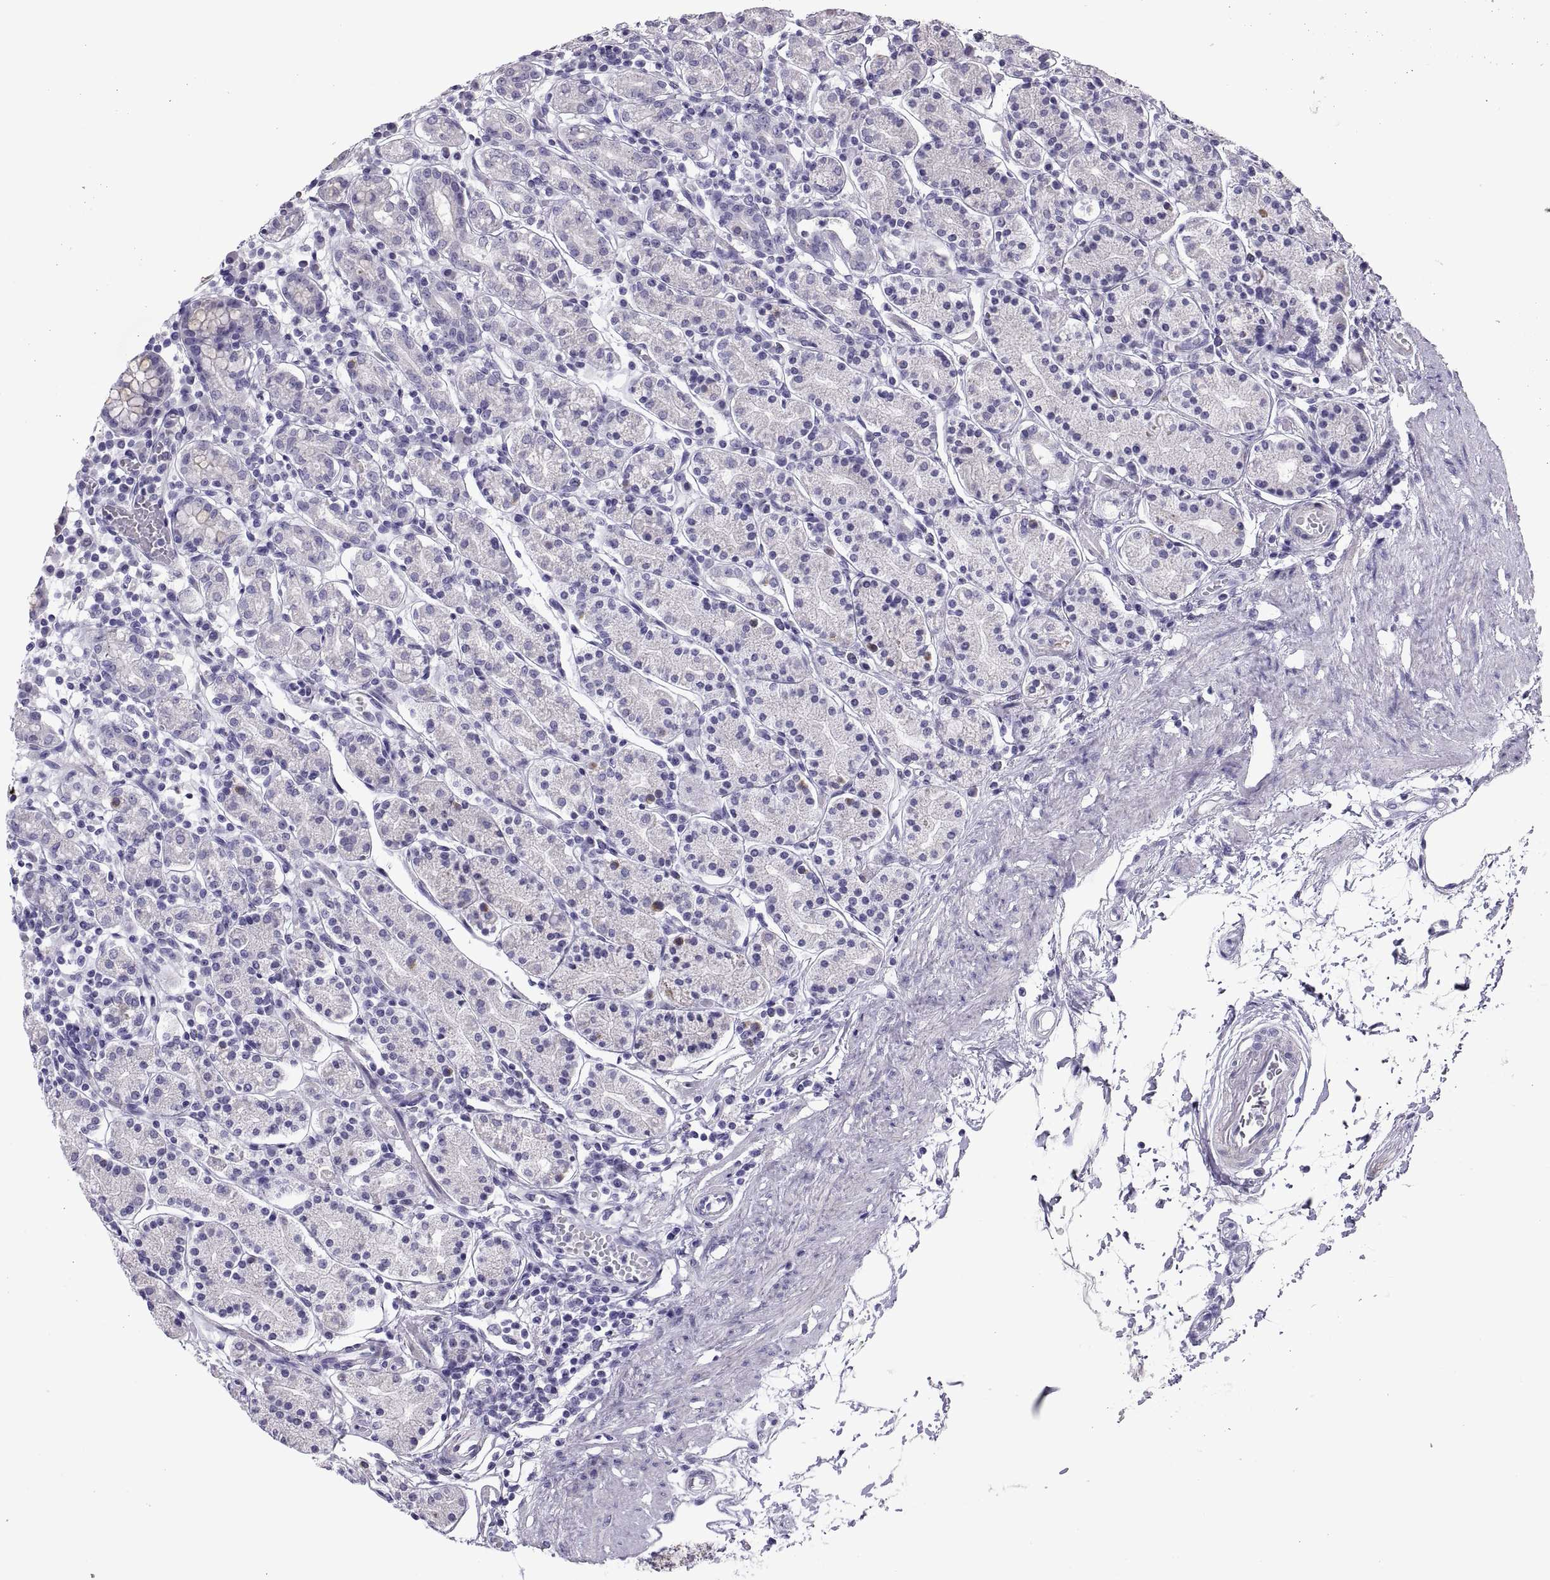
{"staining": {"intensity": "negative", "quantity": "none", "location": "none"}, "tissue": "stomach", "cell_type": "Glandular cells", "image_type": "normal", "snomed": [{"axis": "morphology", "description": "Normal tissue, NOS"}, {"axis": "topography", "description": "Stomach, upper"}, {"axis": "topography", "description": "Stomach"}], "caption": "Histopathology image shows no protein expression in glandular cells of unremarkable stomach. (Brightfield microscopy of DAB (3,3'-diaminobenzidine) immunohistochemistry (IHC) at high magnification).", "gene": "RGS20", "patient": {"sex": "male", "age": 62}}